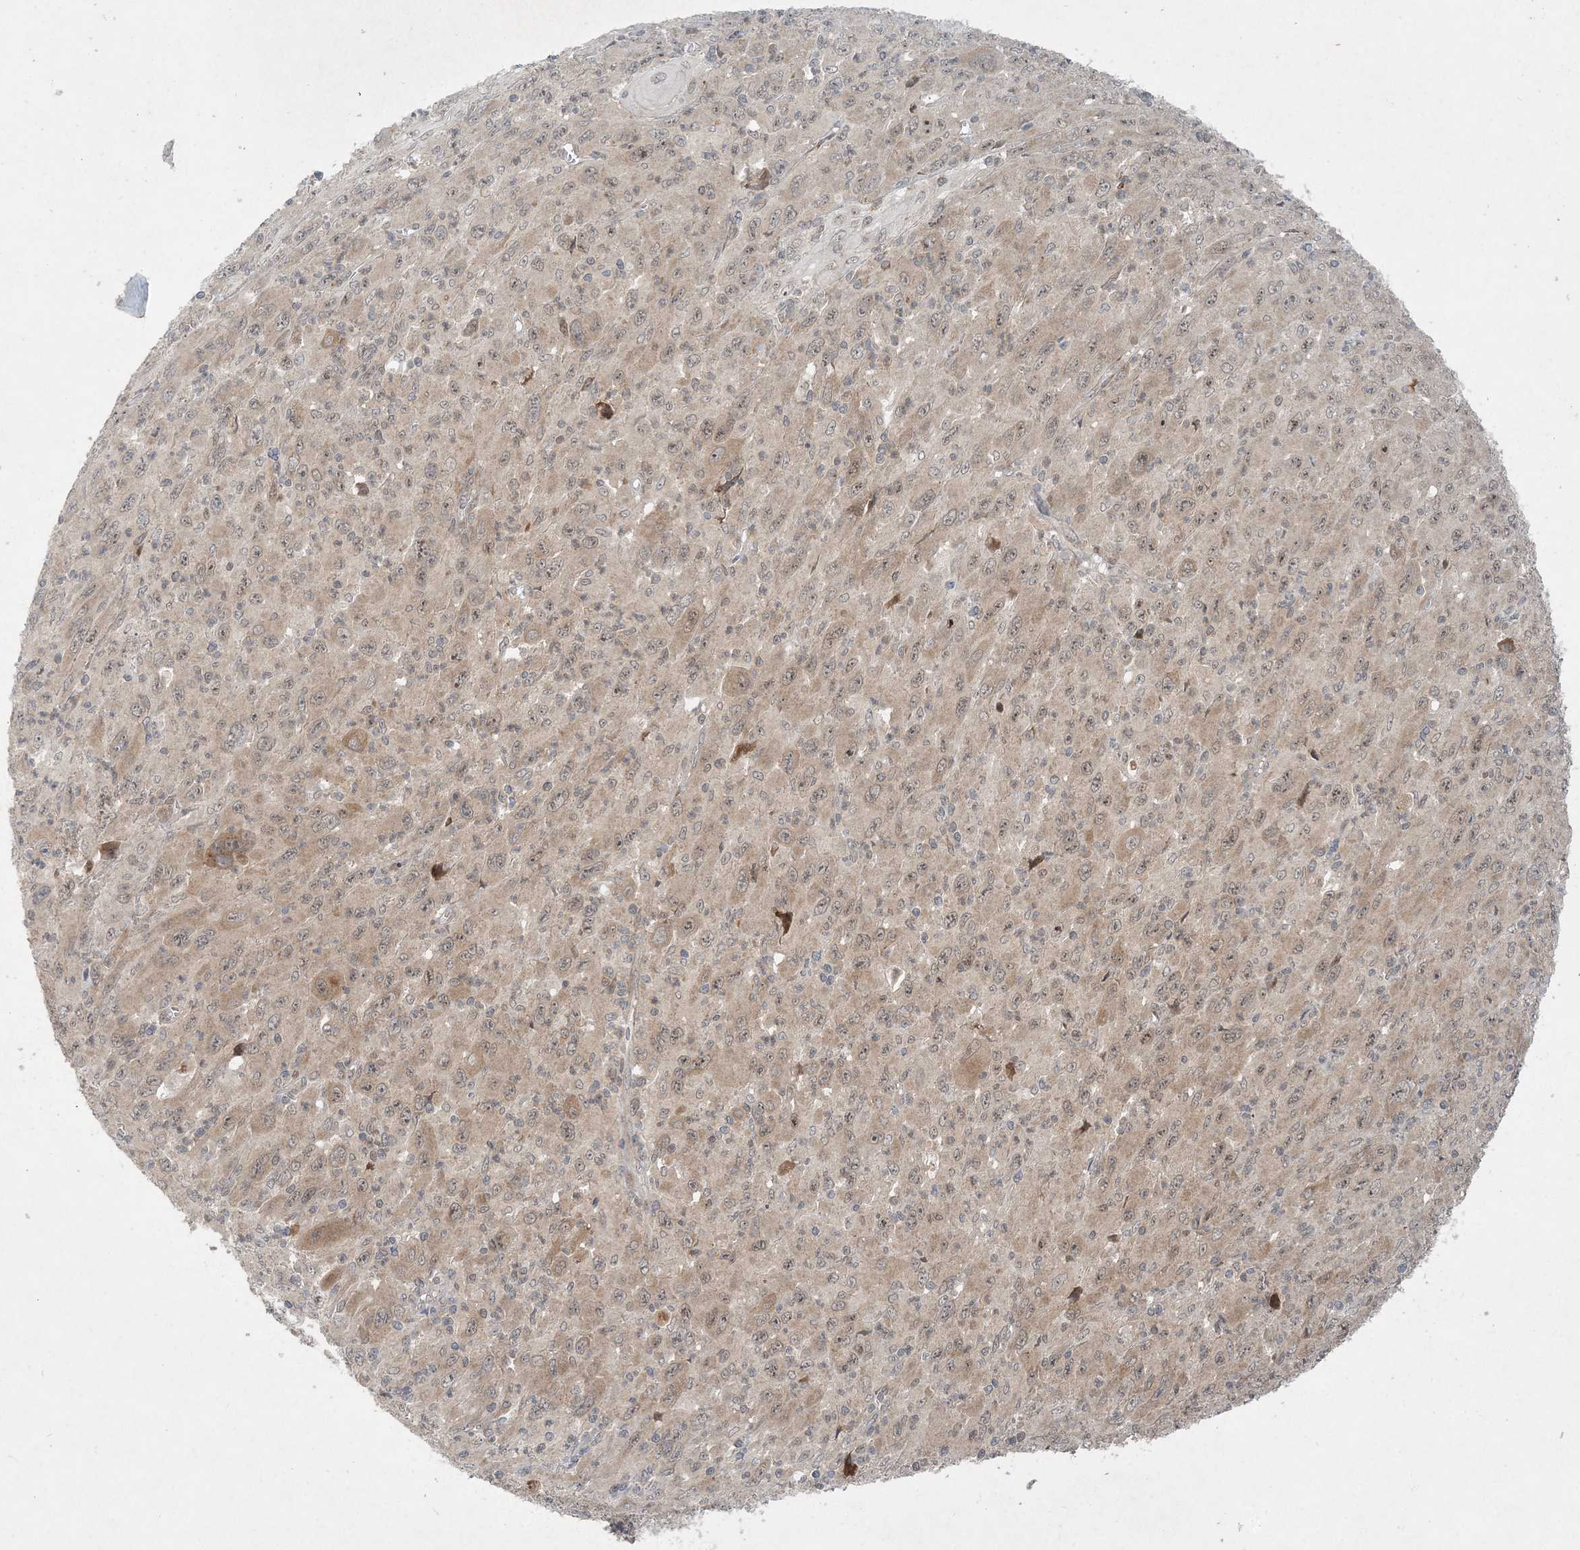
{"staining": {"intensity": "weak", "quantity": ">75%", "location": "cytoplasmic/membranous,nuclear"}, "tissue": "melanoma", "cell_type": "Tumor cells", "image_type": "cancer", "snomed": [{"axis": "morphology", "description": "Malignant melanoma, Metastatic site"}, {"axis": "topography", "description": "Skin"}], "caption": "Immunohistochemical staining of malignant melanoma (metastatic site) shows low levels of weak cytoplasmic/membranous and nuclear protein expression in about >75% of tumor cells. (Brightfield microscopy of DAB IHC at high magnification).", "gene": "UBR3", "patient": {"sex": "female", "age": 56}}